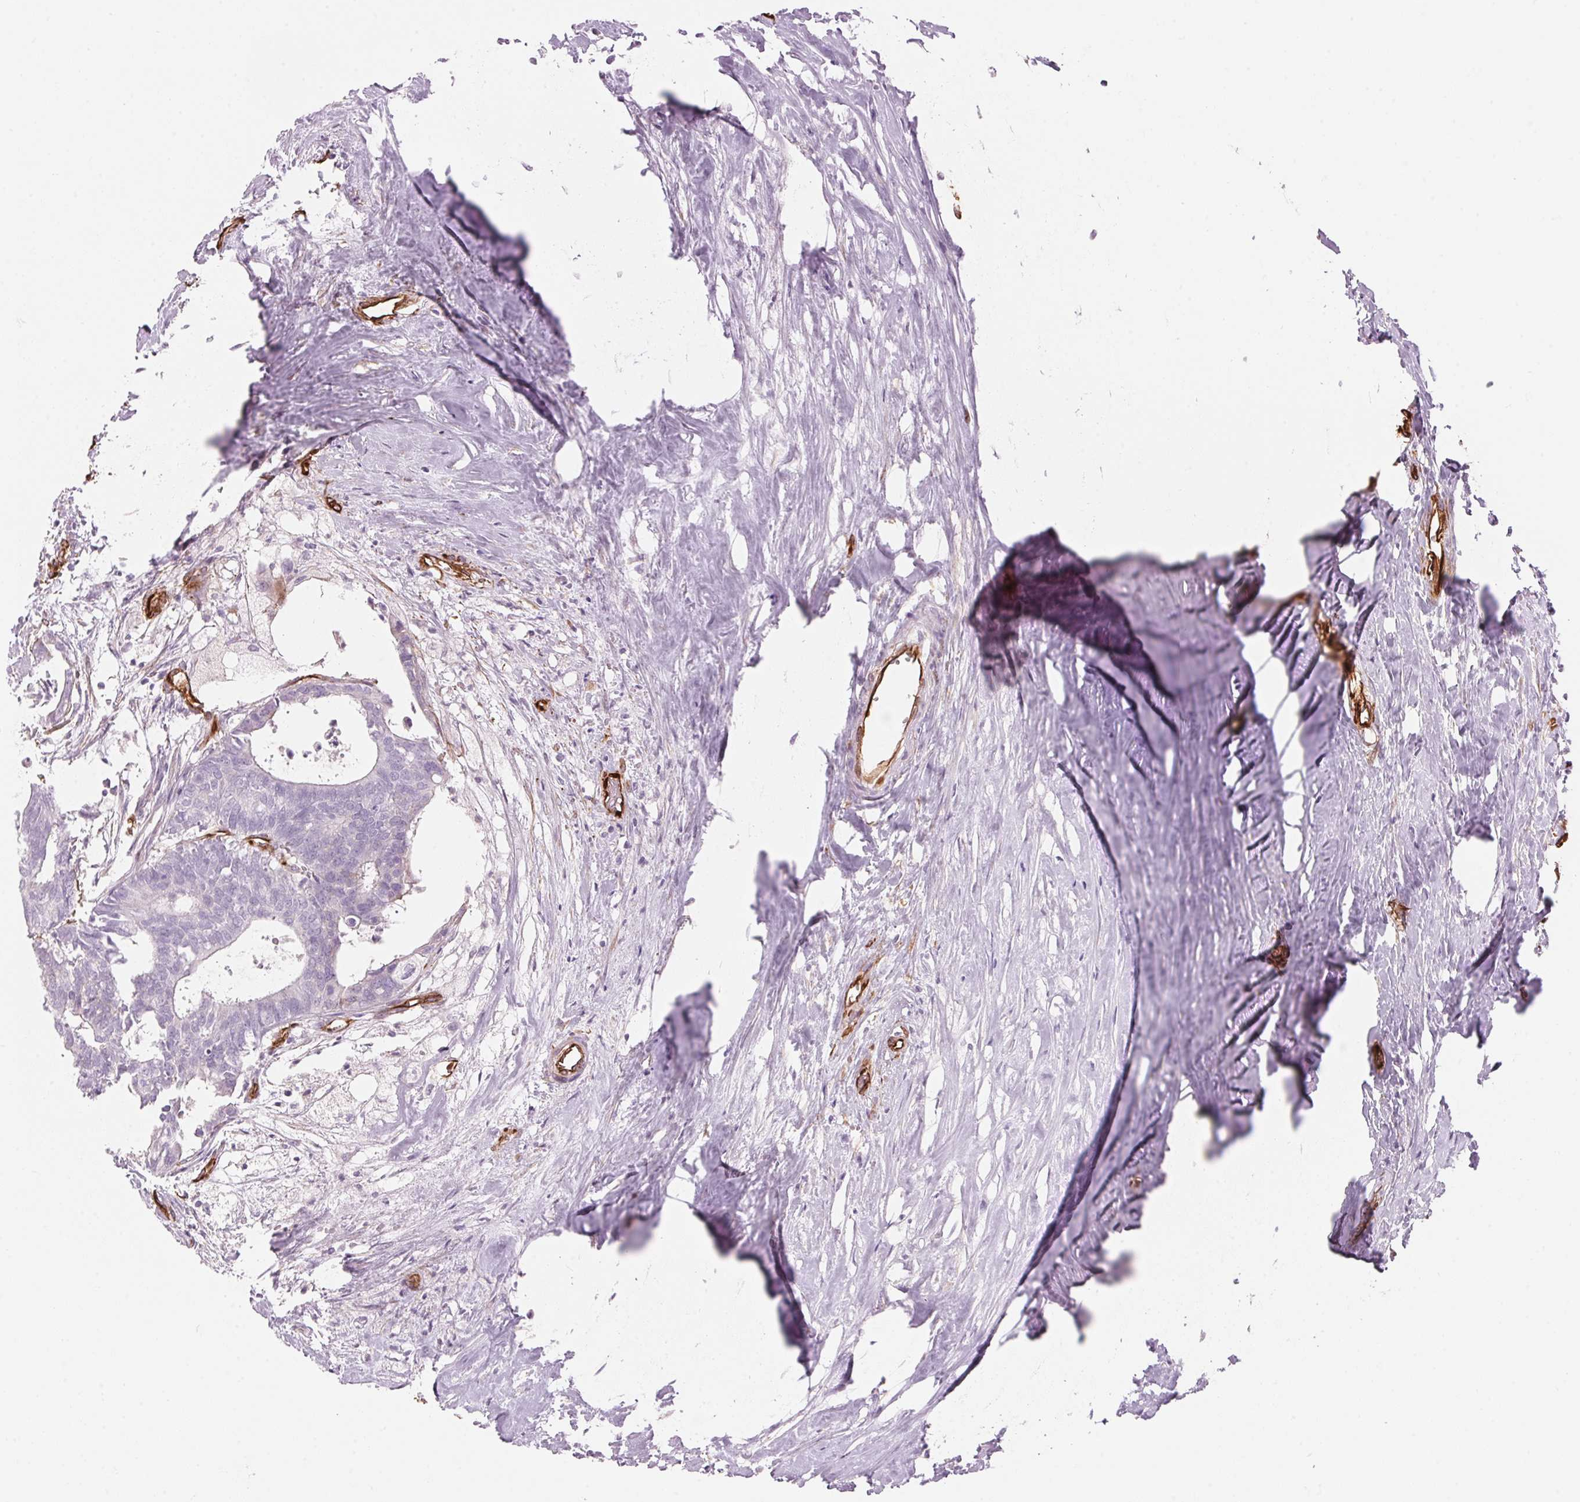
{"staining": {"intensity": "negative", "quantity": "none", "location": "none"}, "tissue": "colorectal cancer", "cell_type": "Tumor cells", "image_type": "cancer", "snomed": [{"axis": "morphology", "description": "Adenocarcinoma, NOS"}, {"axis": "topography", "description": "Colon"}, {"axis": "topography", "description": "Rectum"}], "caption": "IHC image of neoplastic tissue: colorectal cancer (adenocarcinoma) stained with DAB displays no significant protein positivity in tumor cells.", "gene": "CLPS", "patient": {"sex": "male", "age": 57}}